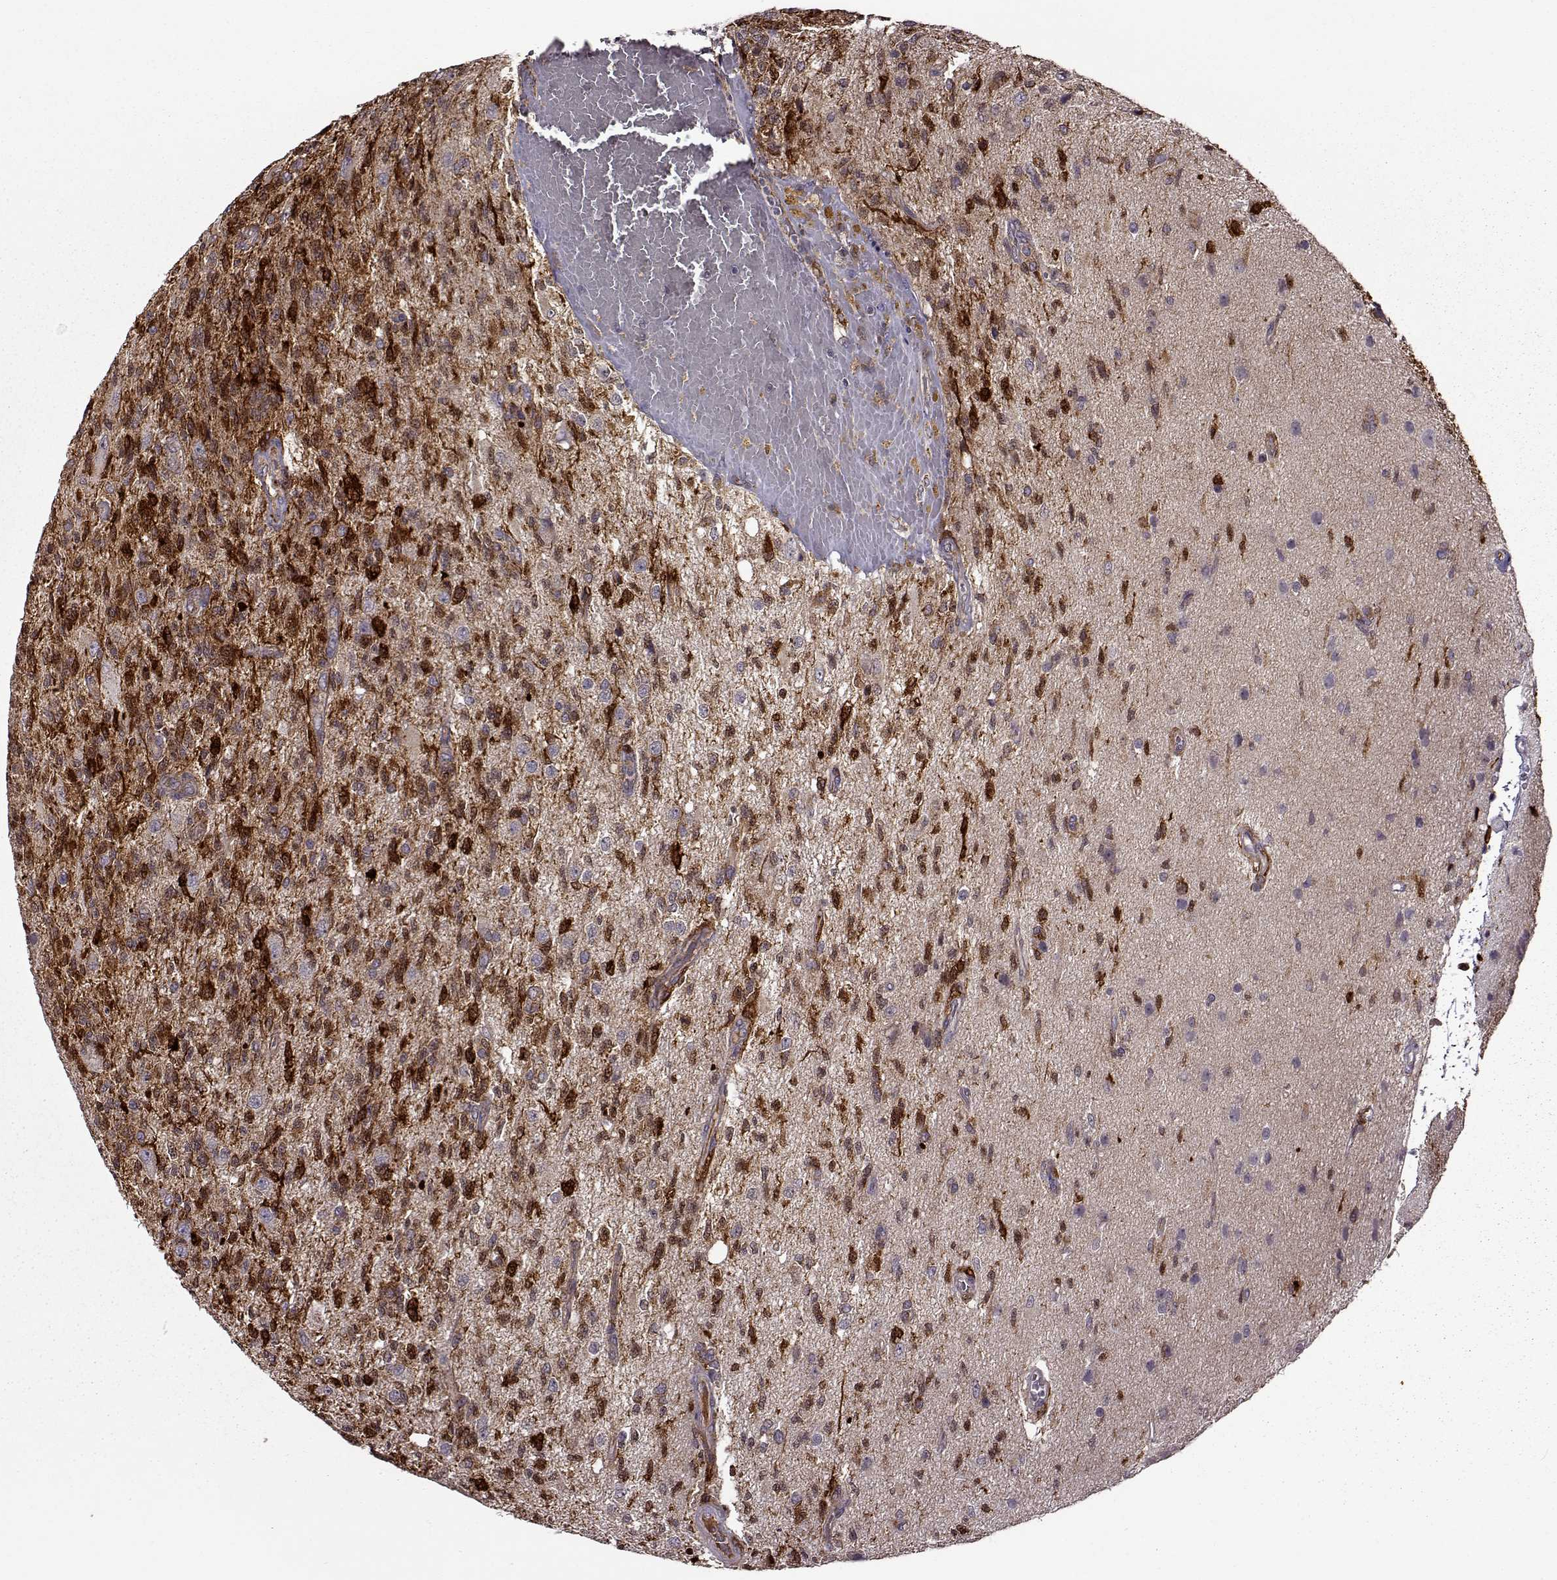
{"staining": {"intensity": "negative", "quantity": "none", "location": "none"}, "tissue": "glioma", "cell_type": "Tumor cells", "image_type": "cancer", "snomed": [{"axis": "morphology", "description": "Glioma, malignant, High grade"}, {"axis": "topography", "description": "Brain"}], "caption": "IHC image of high-grade glioma (malignant) stained for a protein (brown), which displays no positivity in tumor cells. The staining is performed using DAB (3,3'-diaminobenzidine) brown chromogen with nuclei counter-stained in using hematoxylin.", "gene": "MTSS1", "patient": {"sex": "male", "age": 56}}